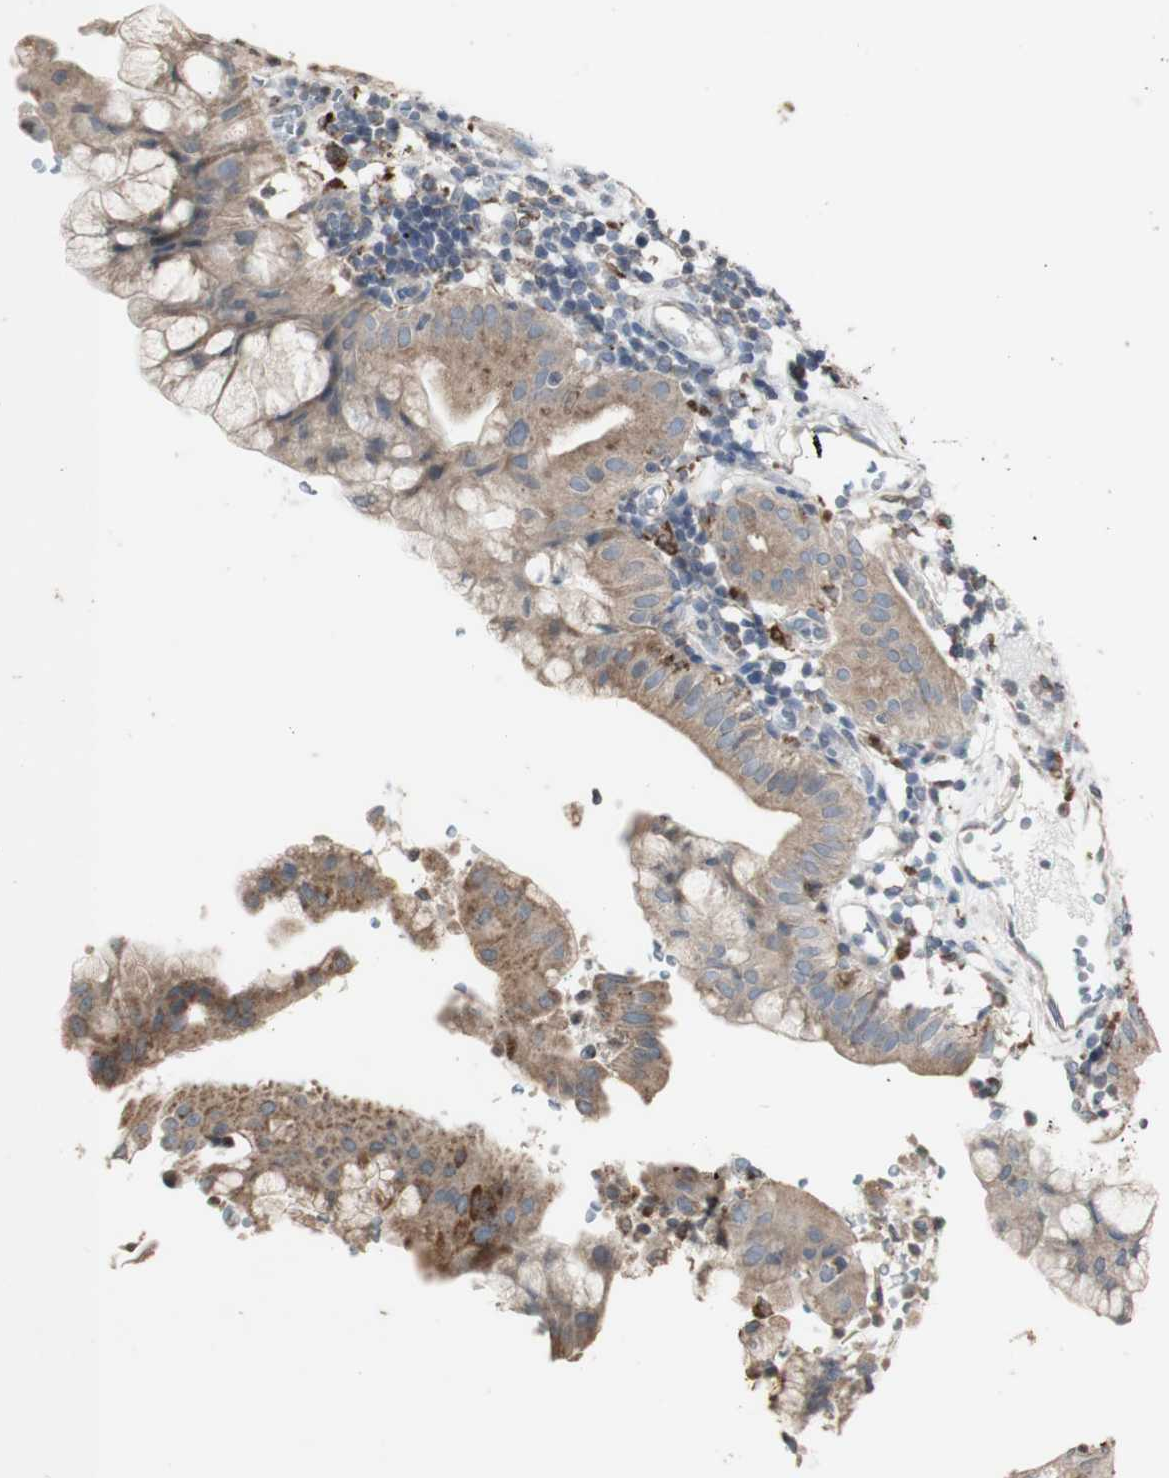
{"staining": {"intensity": "weak", "quantity": ">75%", "location": "cytoplasmic/membranous"}, "tissue": "pancreatic cancer", "cell_type": "Tumor cells", "image_type": "cancer", "snomed": [{"axis": "morphology", "description": "Adenocarcinoma, NOS"}, {"axis": "morphology", "description": "Adenocarcinoma, metastatic, NOS"}, {"axis": "topography", "description": "Lymph node"}, {"axis": "topography", "description": "Pancreas"}, {"axis": "topography", "description": "Duodenum"}], "caption": "IHC staining of metastatic adenocarcinoma (pancreatic), which shows low levels of weak cytoplasmic/membranous expression in approximately >75% of tumor cells indicating weak cytoplasmic/membranous protein positivity. The staining was performed using DAB (brown) for protein detection and nuclei were counterstained in hematoxylin (blue).", "gene": "ATP6V1E1", "patient": {"sex": "female", "age": 64}}